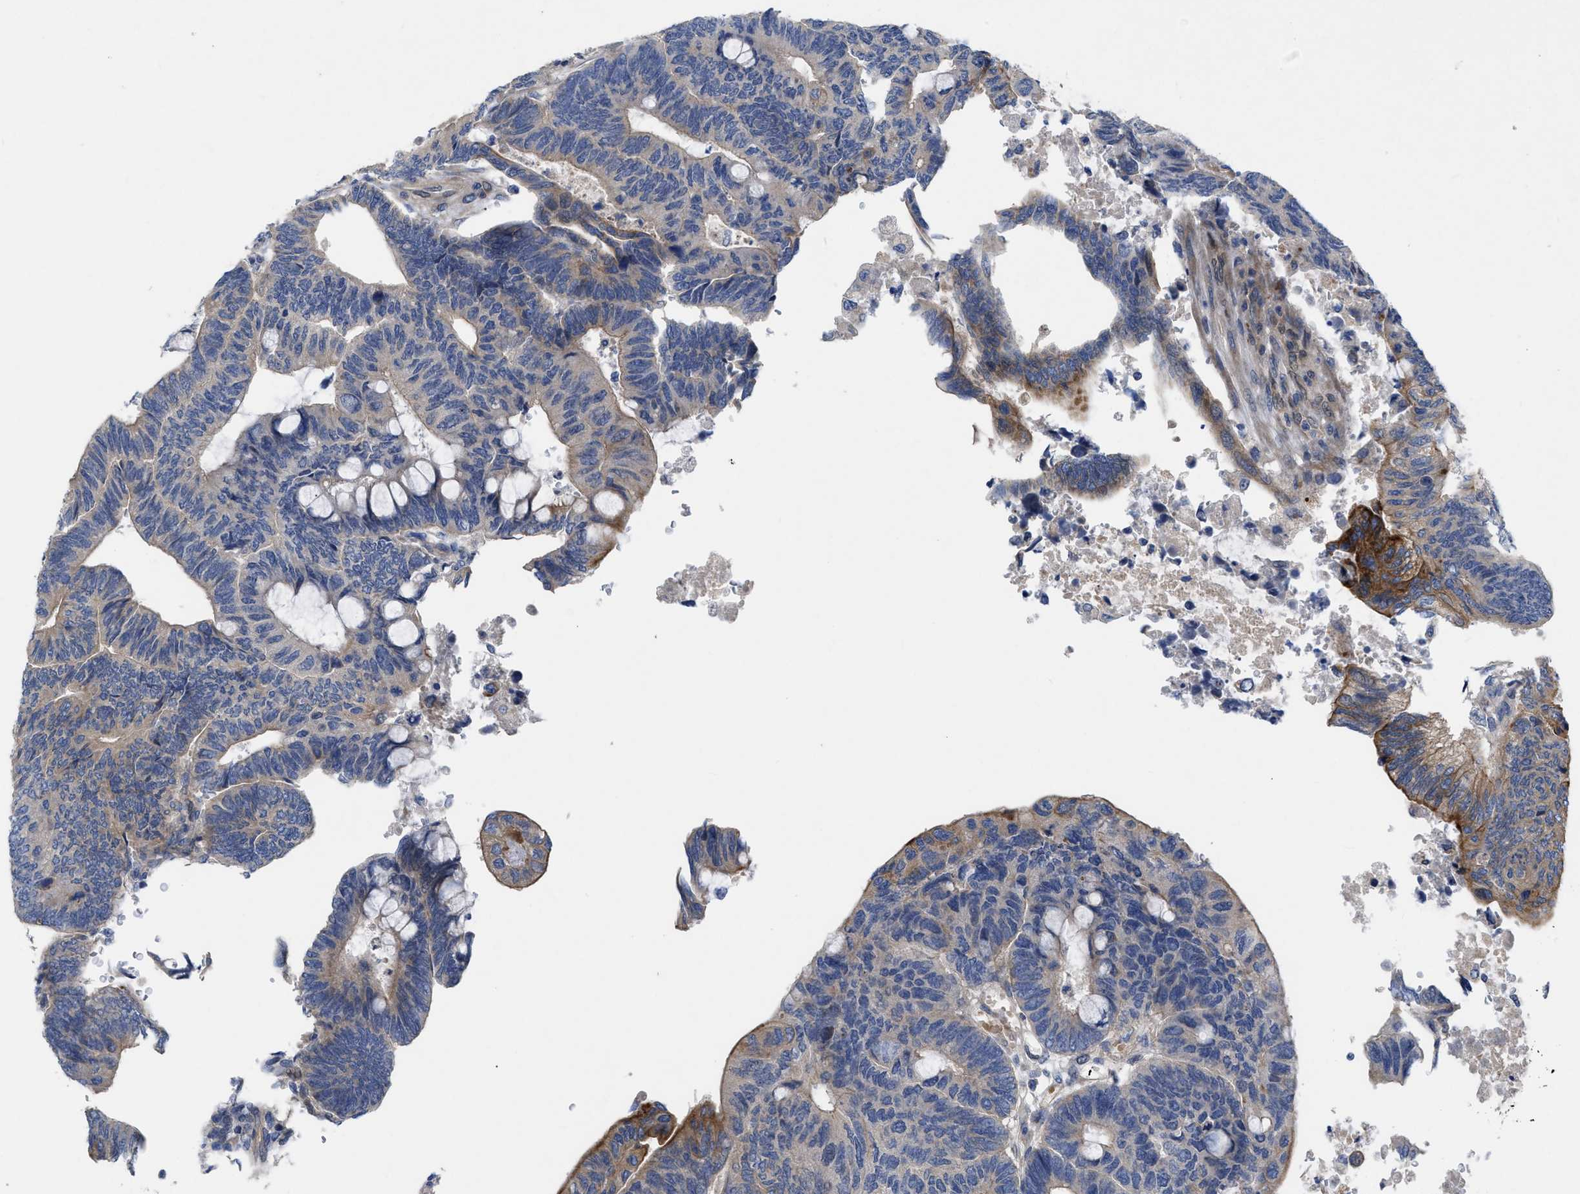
{"staining": {"intensity": "moderate", "quantity": "<25%", "location": "cytoplasmic/membranous"}, "tissue": "colorectal cancer", "cell_type": "Tumor cells", "image_type": "cancer", "snomed": [{"axis": "morphology", "description": "Normal tissue, NOS"}, {"axis": "morphology", "description": "Adenocarcinoma, NOS"}, {"axis": "topography", "description": "Rectum"}, {"axis": "topography", "description": "Peripheral nerve tissue"}], "caption": "Human colorectal adenocarcinoma stained with a protein marker displays moderate staining in tumor cells.", "gene": "NDEL1", "patient": {"sex": "male", "age": 92}}